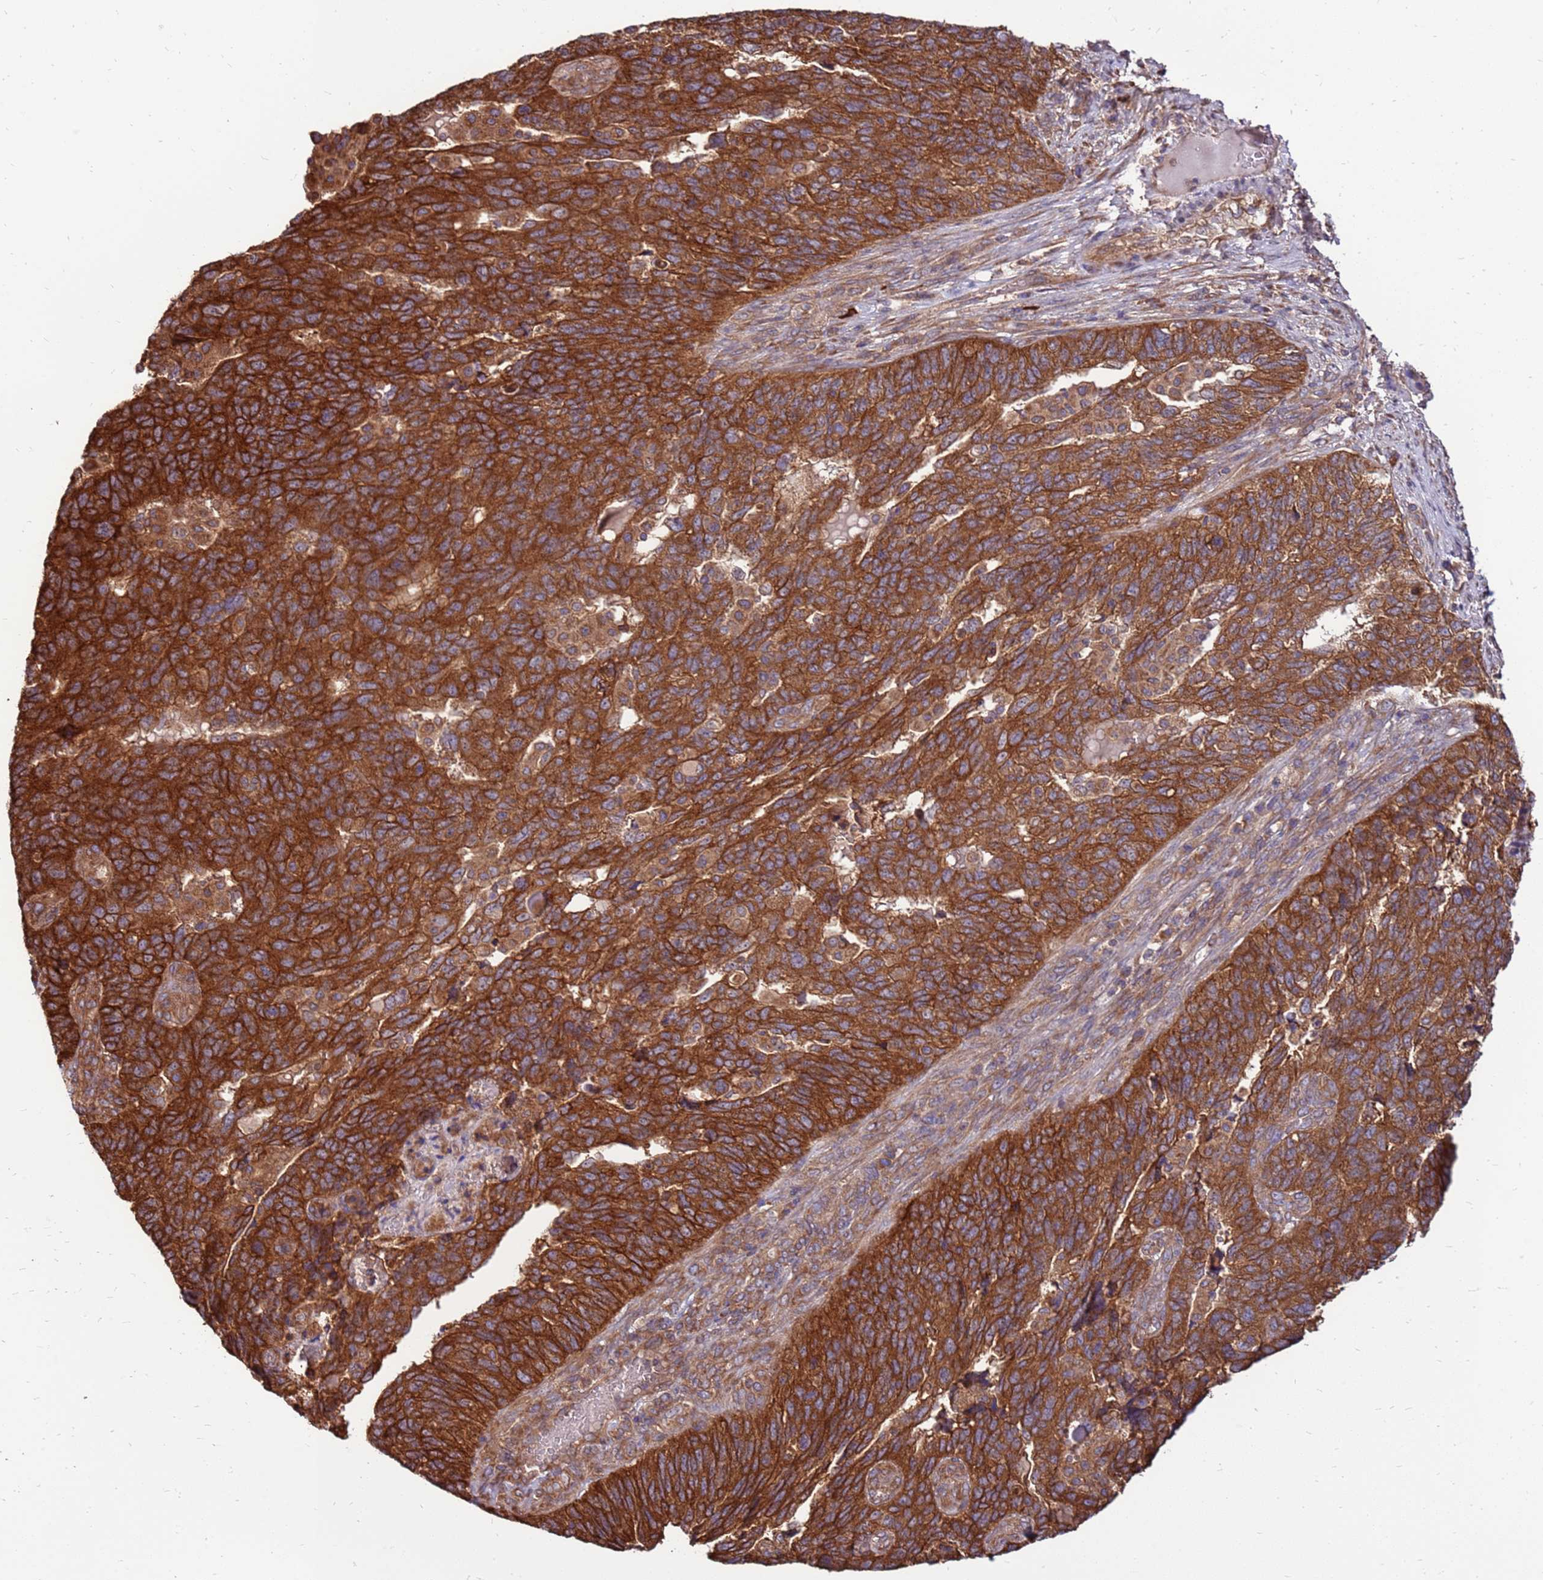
{"staining": {"intensity": "strong", "quantity": ">75%", "location": "cytoplasmic/membranous"}, "tissue": "endometrial cancer", "cell_type": "Tumor cells", "image_type": "cancer", "snomed": [{"axis": "morphology", "description": "Adenocarcinoma, NOS"}, {"axis": "topography", "description": "Endometrium"}], "caption": "DAB (3,3'-diaminobenzidine) immunohistochemical staining of human endometrial adenocarcinoma shows strong cytoplasmic/membranous protein staining in approximately >75% of tumor cells.", "gene": "SLC44A5", "patient": {"sex": "female", "age": 66}}